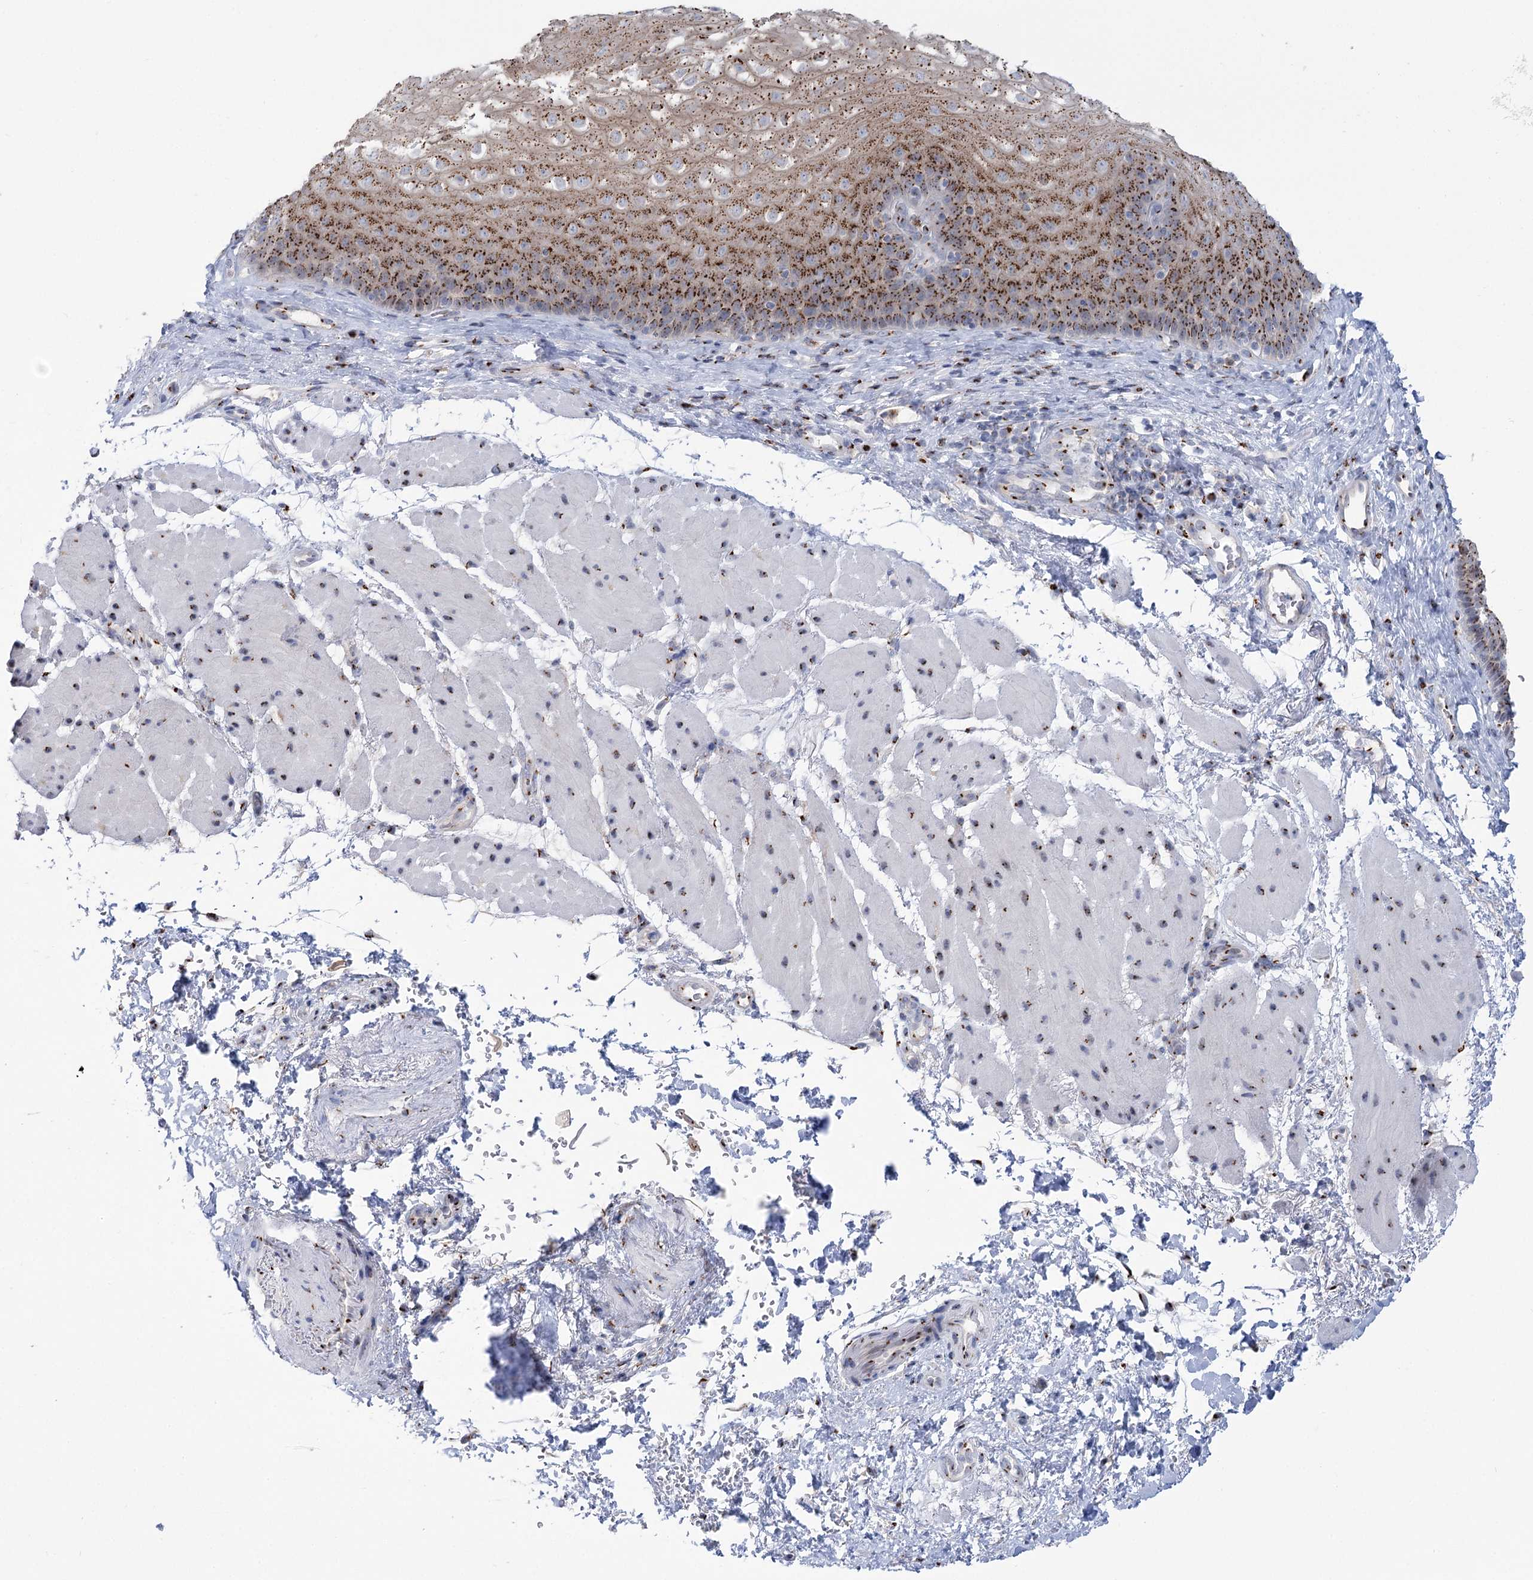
{"staining": {"intensity": "moderate", "quantity": ">75%", "location": "cytoplasmic/membranous"}, "tissue": "esophagus", "cell_type": "Squamous epithelial cells", "image_type": "normal", "snomed": [{"axis": "morphology", "description": "Normal tissue, NOS"}, {"axis": "topography", "description": "Esophagus"}], "caption": "Brown immunohistochemical staining in normal esophagus exhibits moderate cytoplasmic/membranous expression in about >75% of squamous epithelial cells.", "gene": "TMEM165", "patient": {"sex": "female", "age": 66}}